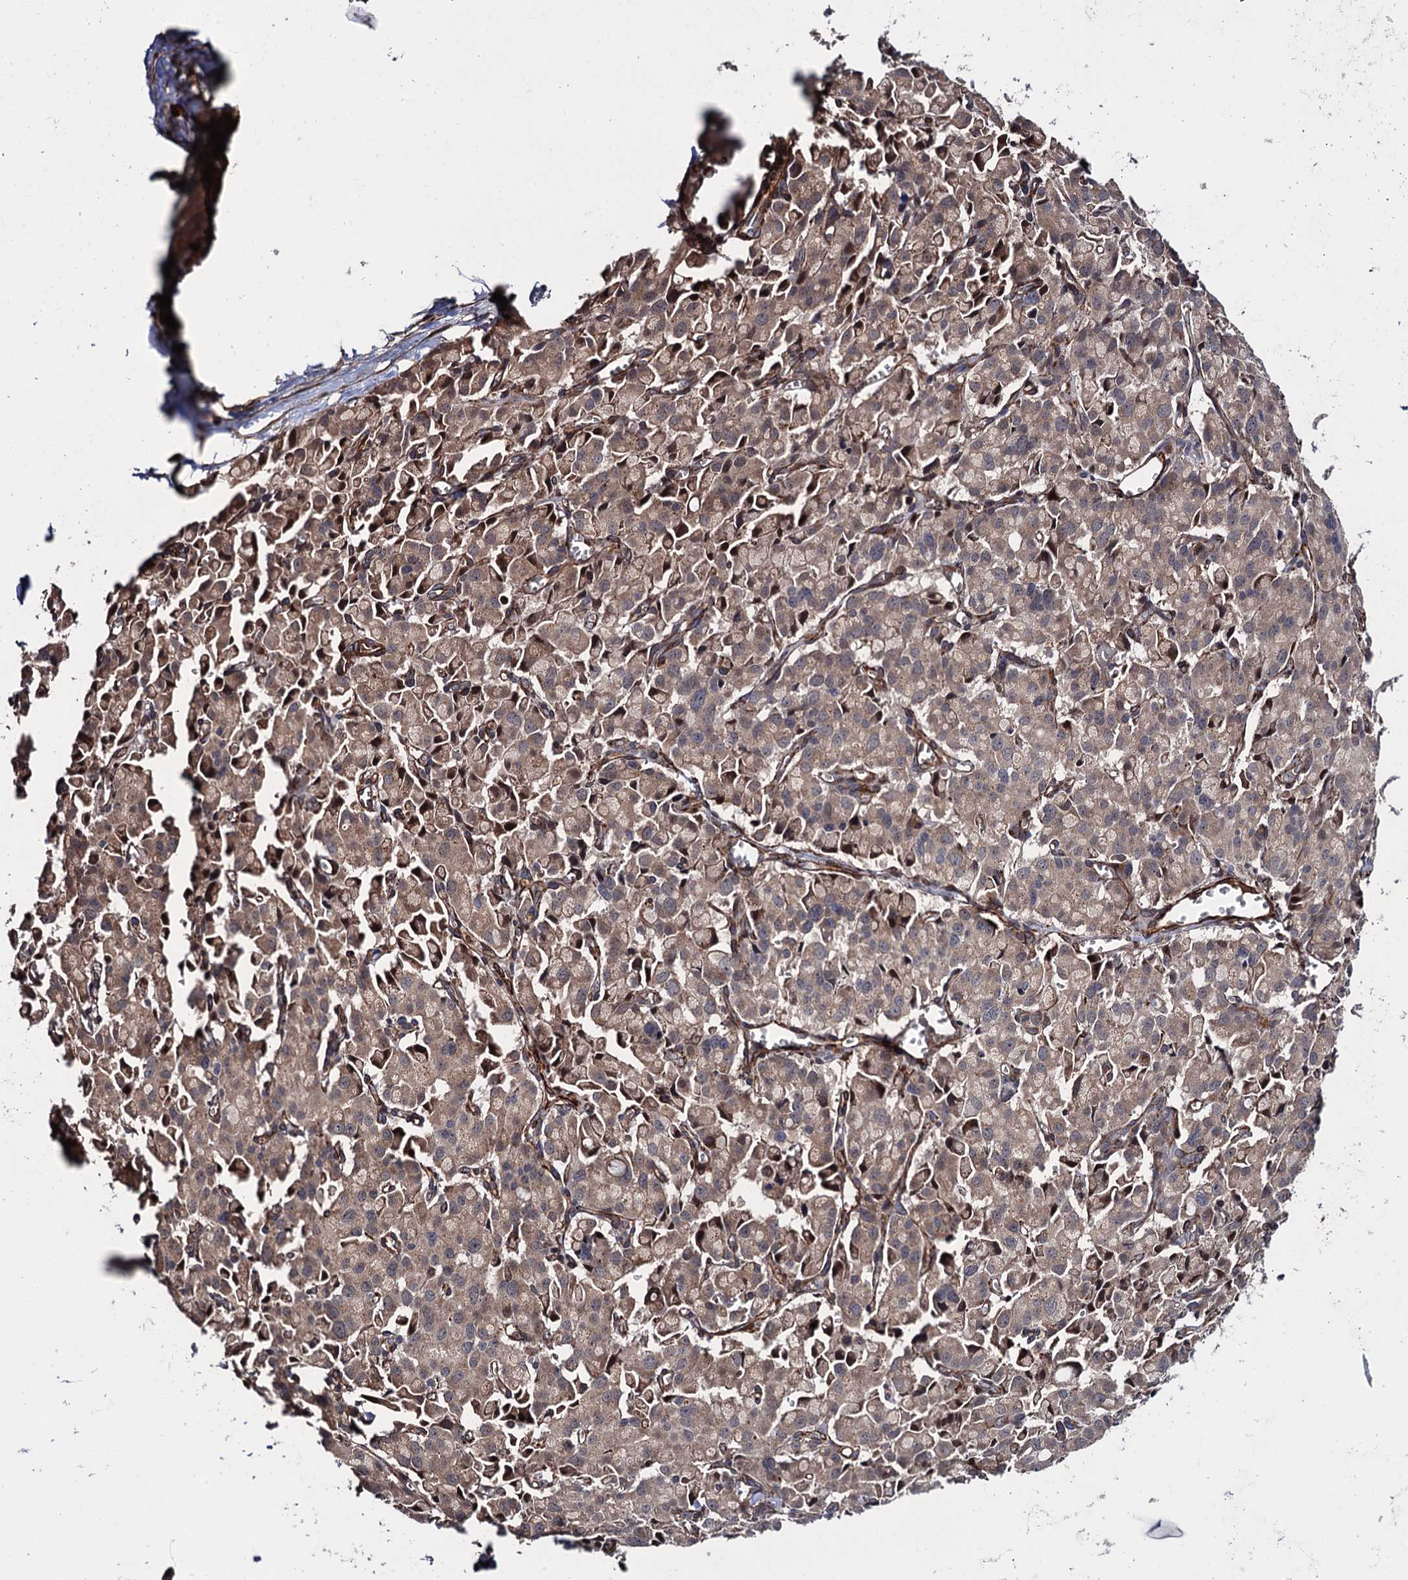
{"staining": {"intensity": "weak", "quantity": ">75%", "location": "cytoplasmic/membranous"}, "tissue": "pancreatic cancer", "cell_type": "Tumor cells", "image_type": "cancer", "snomed": [{"axis": "morphology", "description": "Adenocarcinoma, NOS"}, {"axis": "topography", "description": "Pancreas"}], "caption": "IHC image of pancreatic cancer (adenocarcinoma) stained for a protein (brown), which exhibits low levels of weak cytoplasmic/membranous expression in about >75% of tumor cells.", "gene": "FSIP1", "patient": {"sex": "male", "age": 65}}